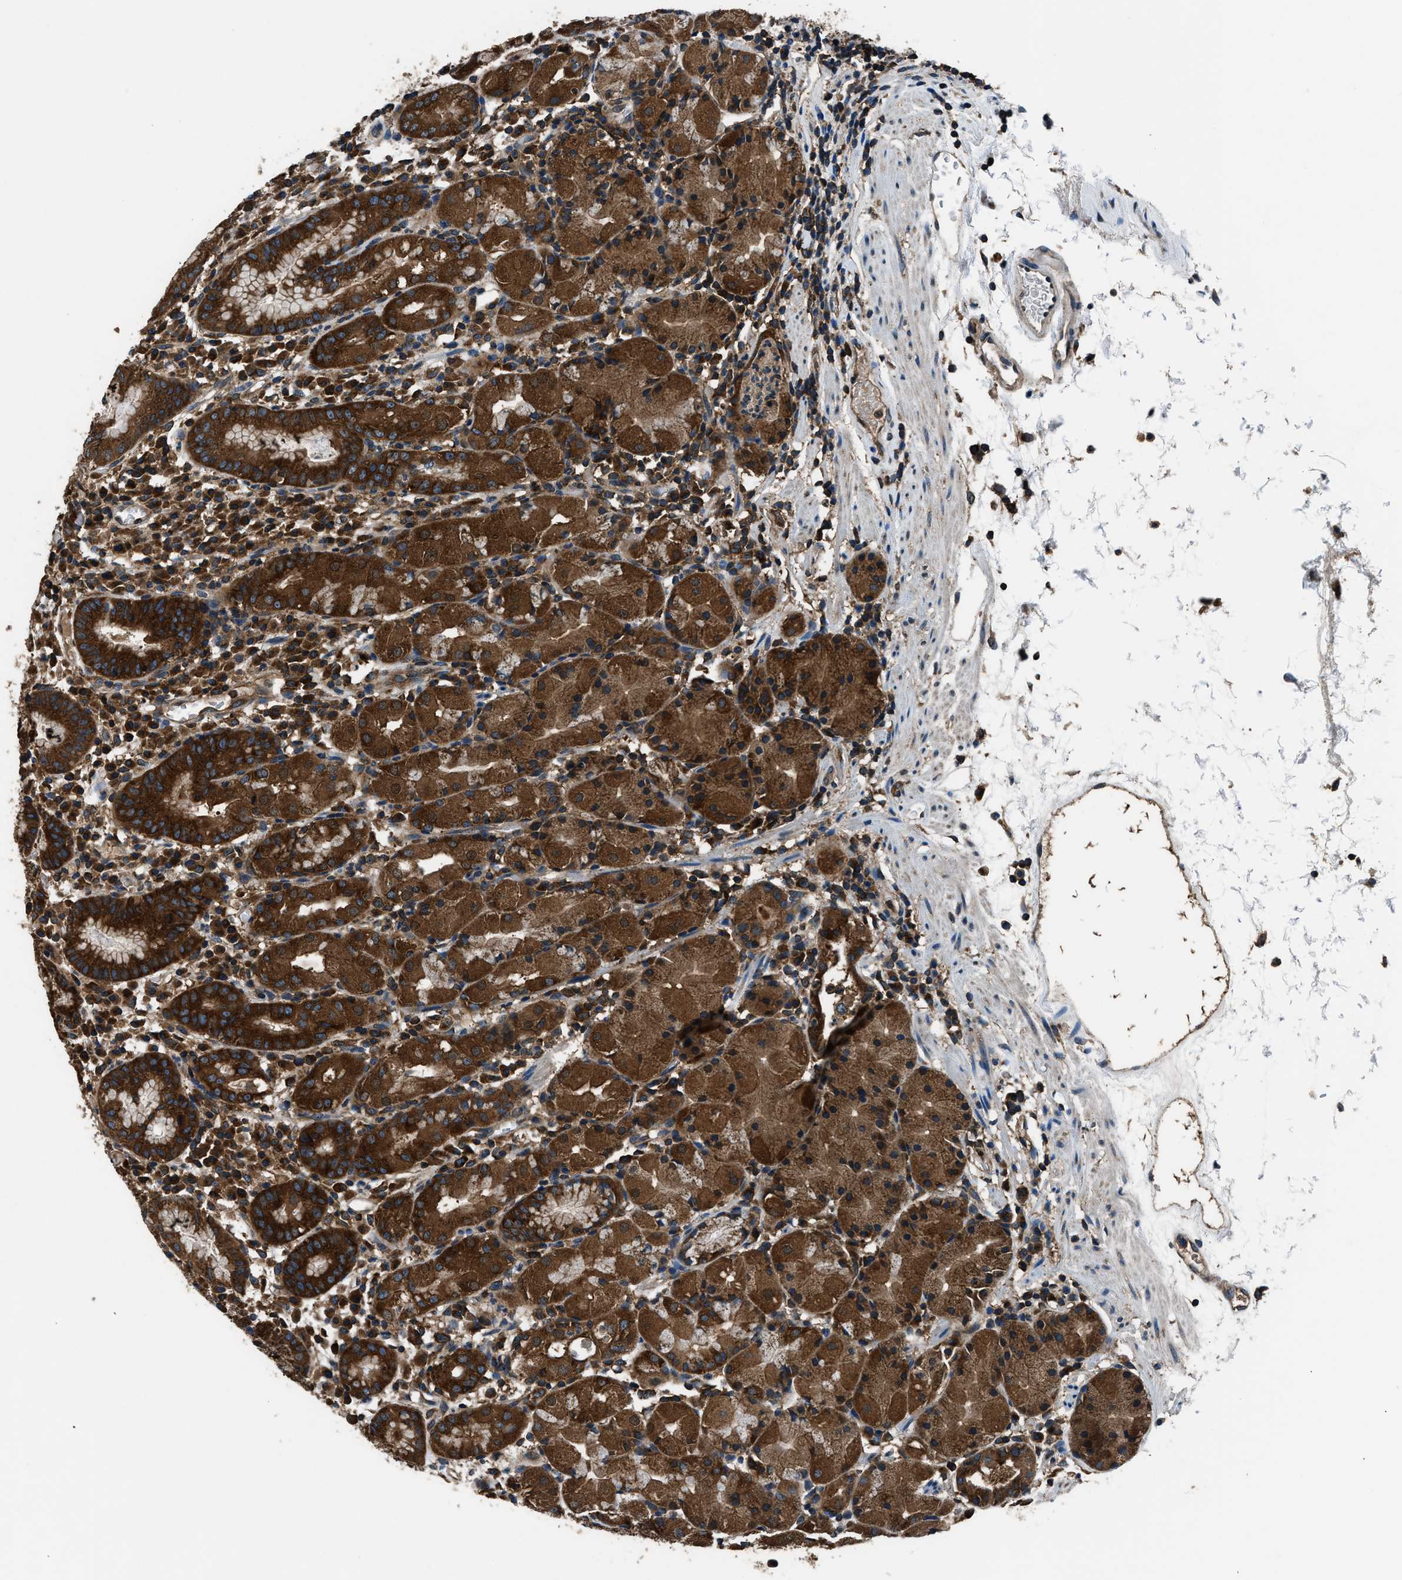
{"staining": {"intensity": "strong", "quantity": ">75%", "location": "cytoplasmic/membranous"}, "tissue": "stomach", "cell_type": "Glandular cells", "image_type": "normal", "snomed": [{"axis": "morphology", "description": "Normal tissue, NOS"}, {"axis": "topography", "description": "Stomach"}, {"axis": "topography", "description": "Stomach, lower"}], "caption": "There is high levels of strong cytoplasmic/membranous positivity in glandular cells of normal stomach, as demonstrated by immunohistochemical staining (brown color).", "gene": "ARFGAP2", "patient": {"sex": "female", "age": 75}}